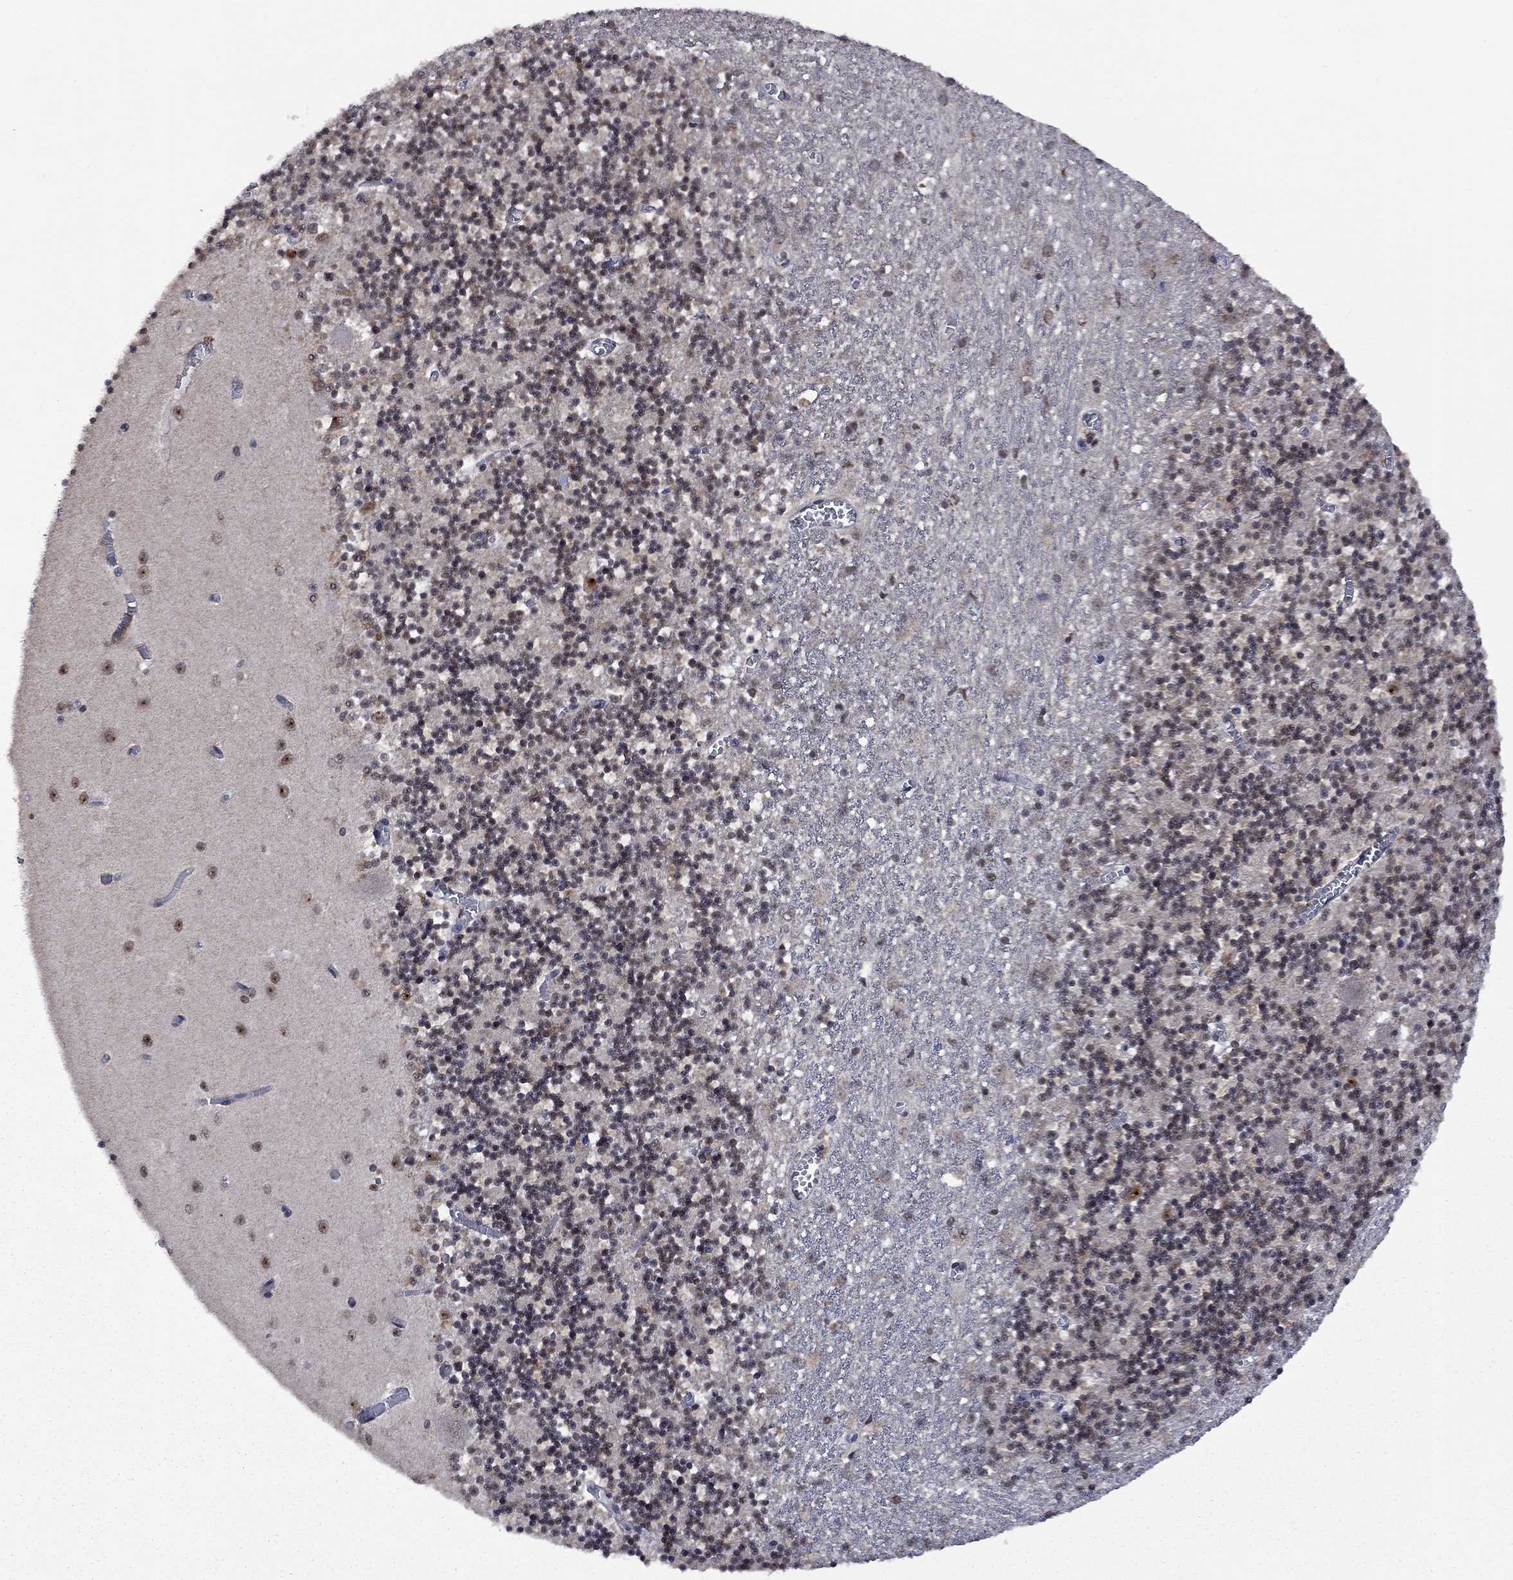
{"staining": {"intensity": "strong", "quantity": "<25%", "location": "nuclear"}, "tissue": "cerebellum", "cell_type": "Cells in granular layer", "image_type": "normal", "snomed": [{"axis": "morphology", "description": "Normal tissue, NOS"}, {"axis": "topography", "description": "Cerebellum"}], "caption": "High-power microscopy captured an immunohistochemistry histopathology image of benign cerebellum, revealing strong nuclear staining in approximately <25% of cells in granular layer. (DAB IHC, brown staining for protein, blue staining for nuclei).", "gene": "FBLL1", "patient": {"sex": "female", "age": 64}}